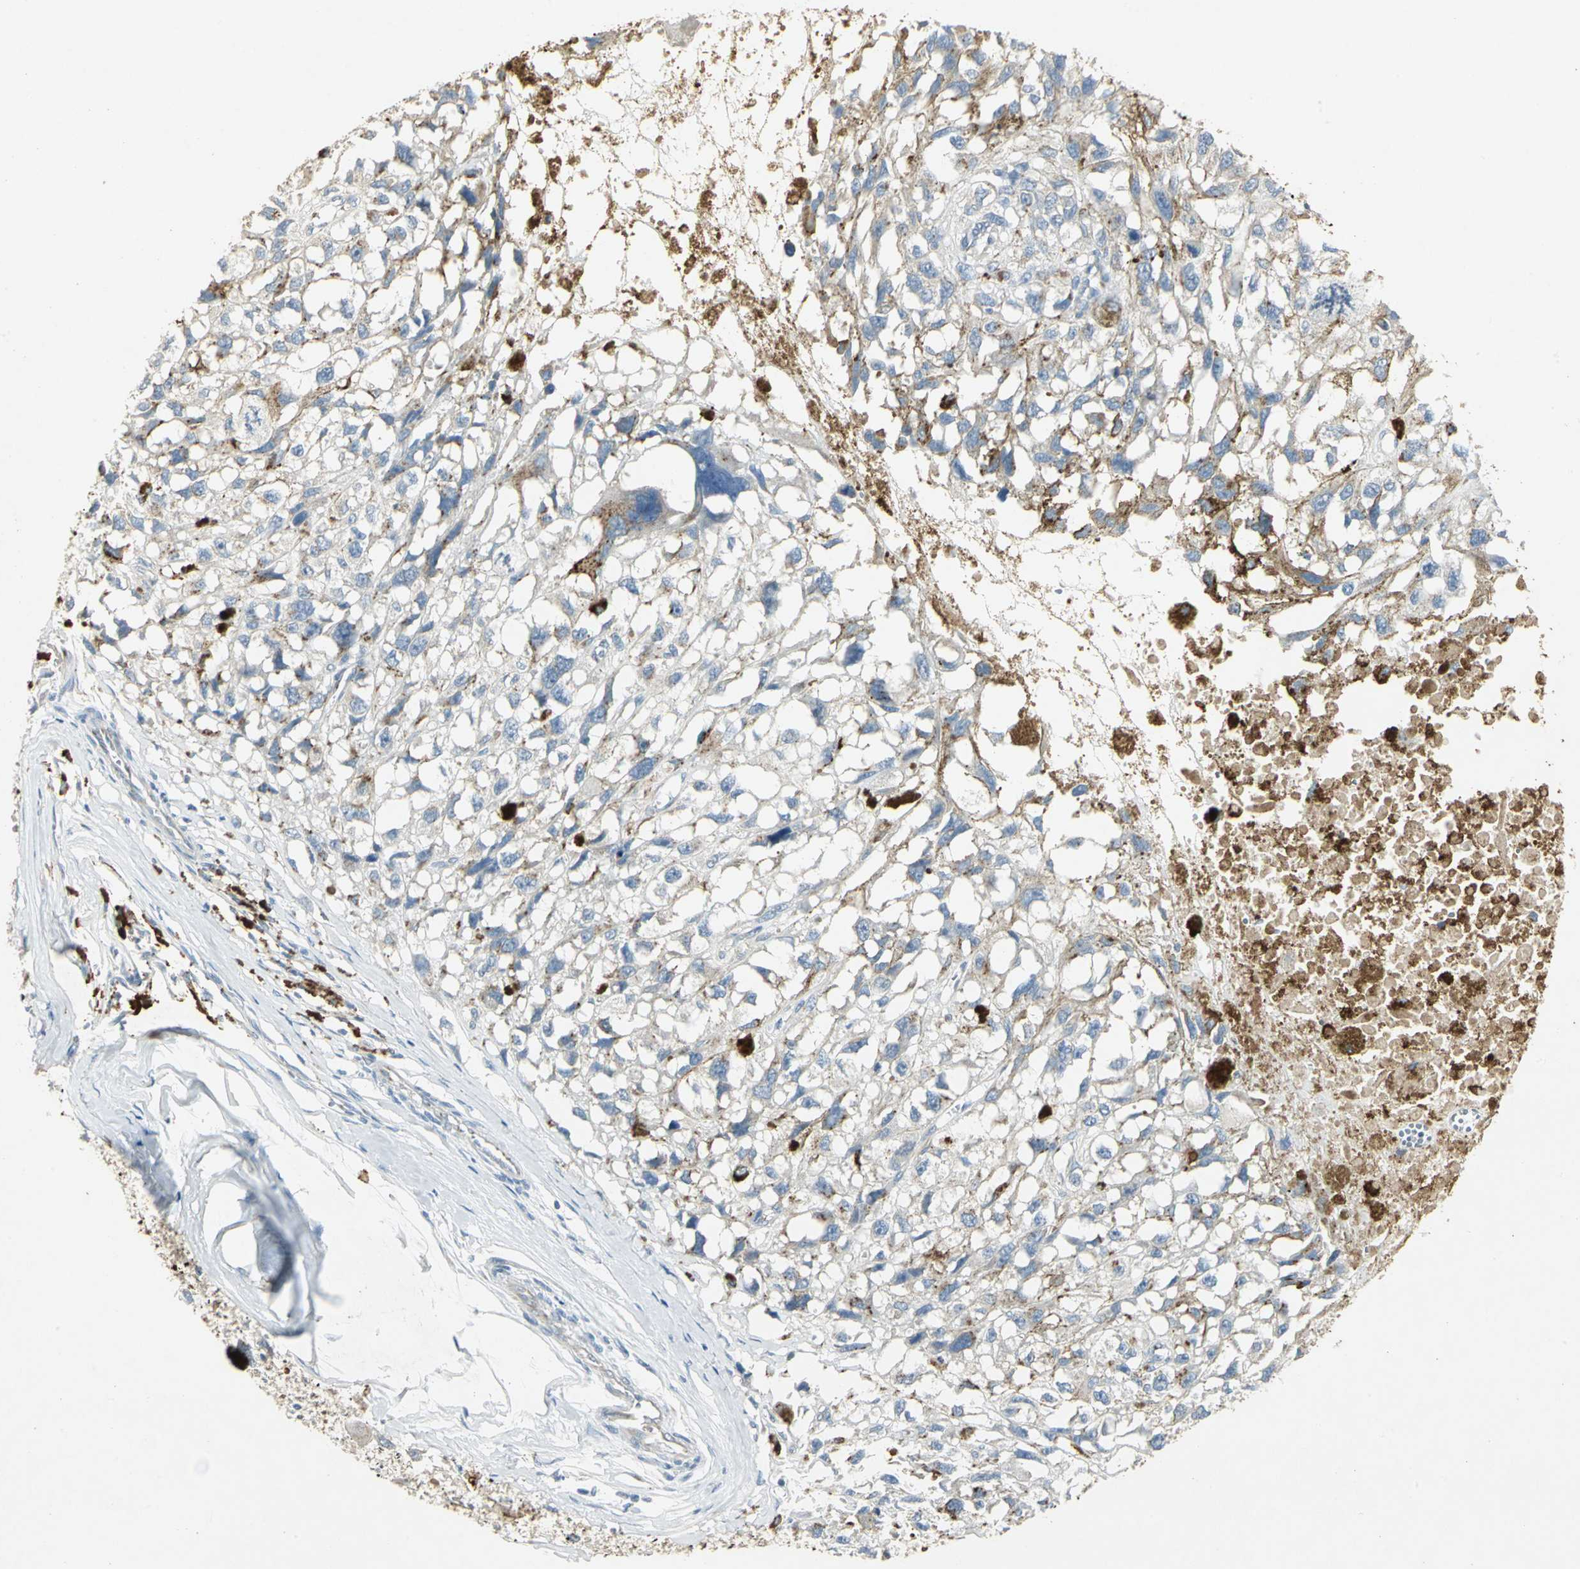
{"staining": {"intensity": "negative", "quantity": "none", "location": "none"}, "tissue": "melanoma", "cell_type": "Tumor cells", "image_type": "cancer", "snomed": [{"axis": "morphology", "description": "Malignant melanoma, Metastatic site"}, {"axis": "topography", "description": "Lymph node"}], "caption": "DAB (3,3'-diaminobenzidine) immunohistochemical staining of human melanoma exhibits no significant expression in tumor cells. The staining is performed using DAB brown chromogen with nuclei counter-stained in using hematoxylin.", "gene": "TM9SF2", "patient": {"sex": "male", "age": 59}}